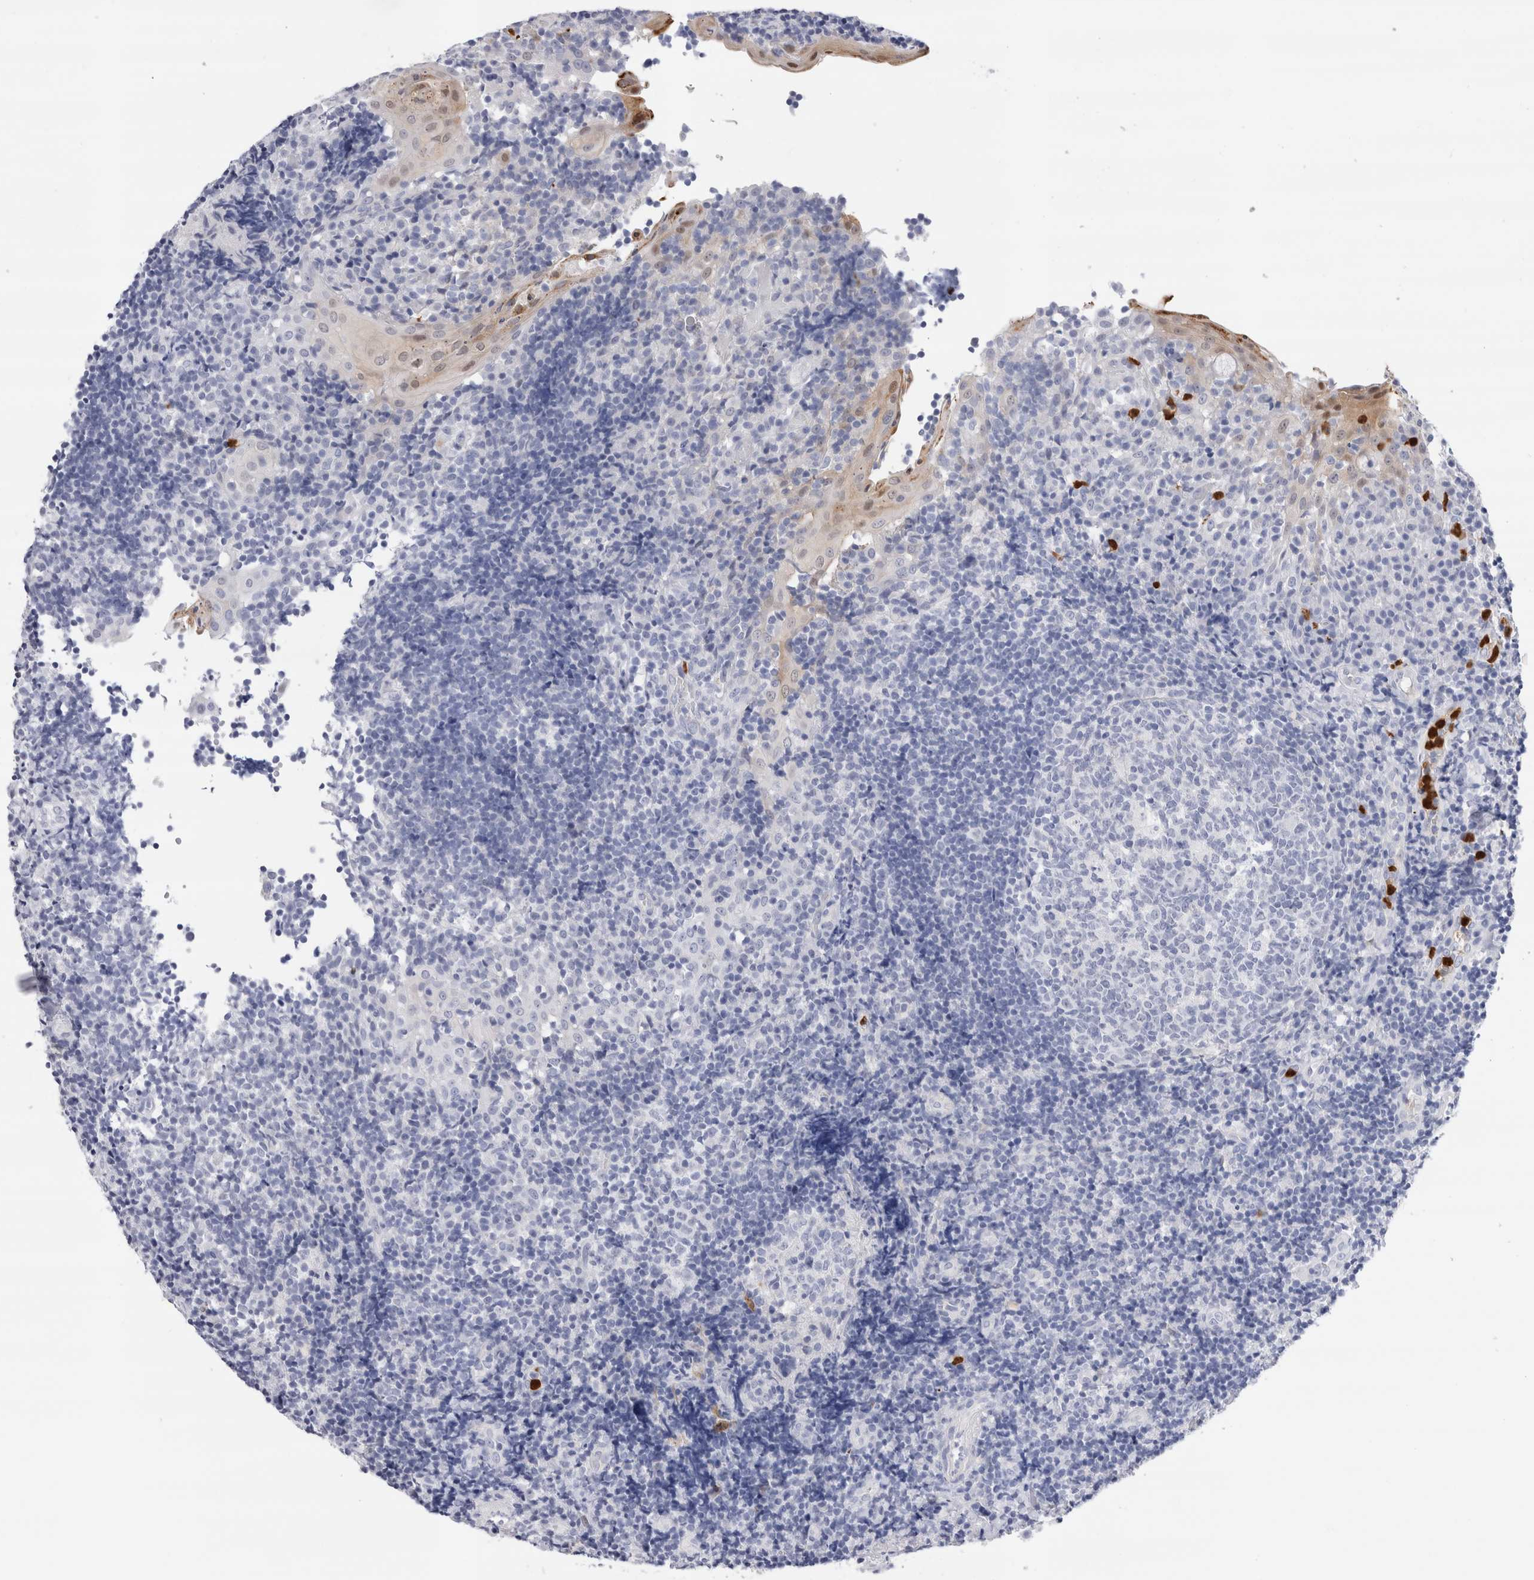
{"staining": {"intensity": "negative", "quantity": "none", "location": "none"}, "tissue": "tonsil", "cell_type": "Germinal center cells", "image_type": "normal", "snomed": [{"axis": "morphology", "description": "Normal tissue, NOS"}, {"axis": "topography", "description": "Tonsil"}], "caption": "Protein analysis of benign tonsil displays no significant positivity in germinal center cells. (DAB (3,3'-diaminobenzidine) immunohistochemistry visualized using brightfield microscopy, high magnification).", "gene": "SLC10A5", "patient": {"sex": "female", "age": 40}}